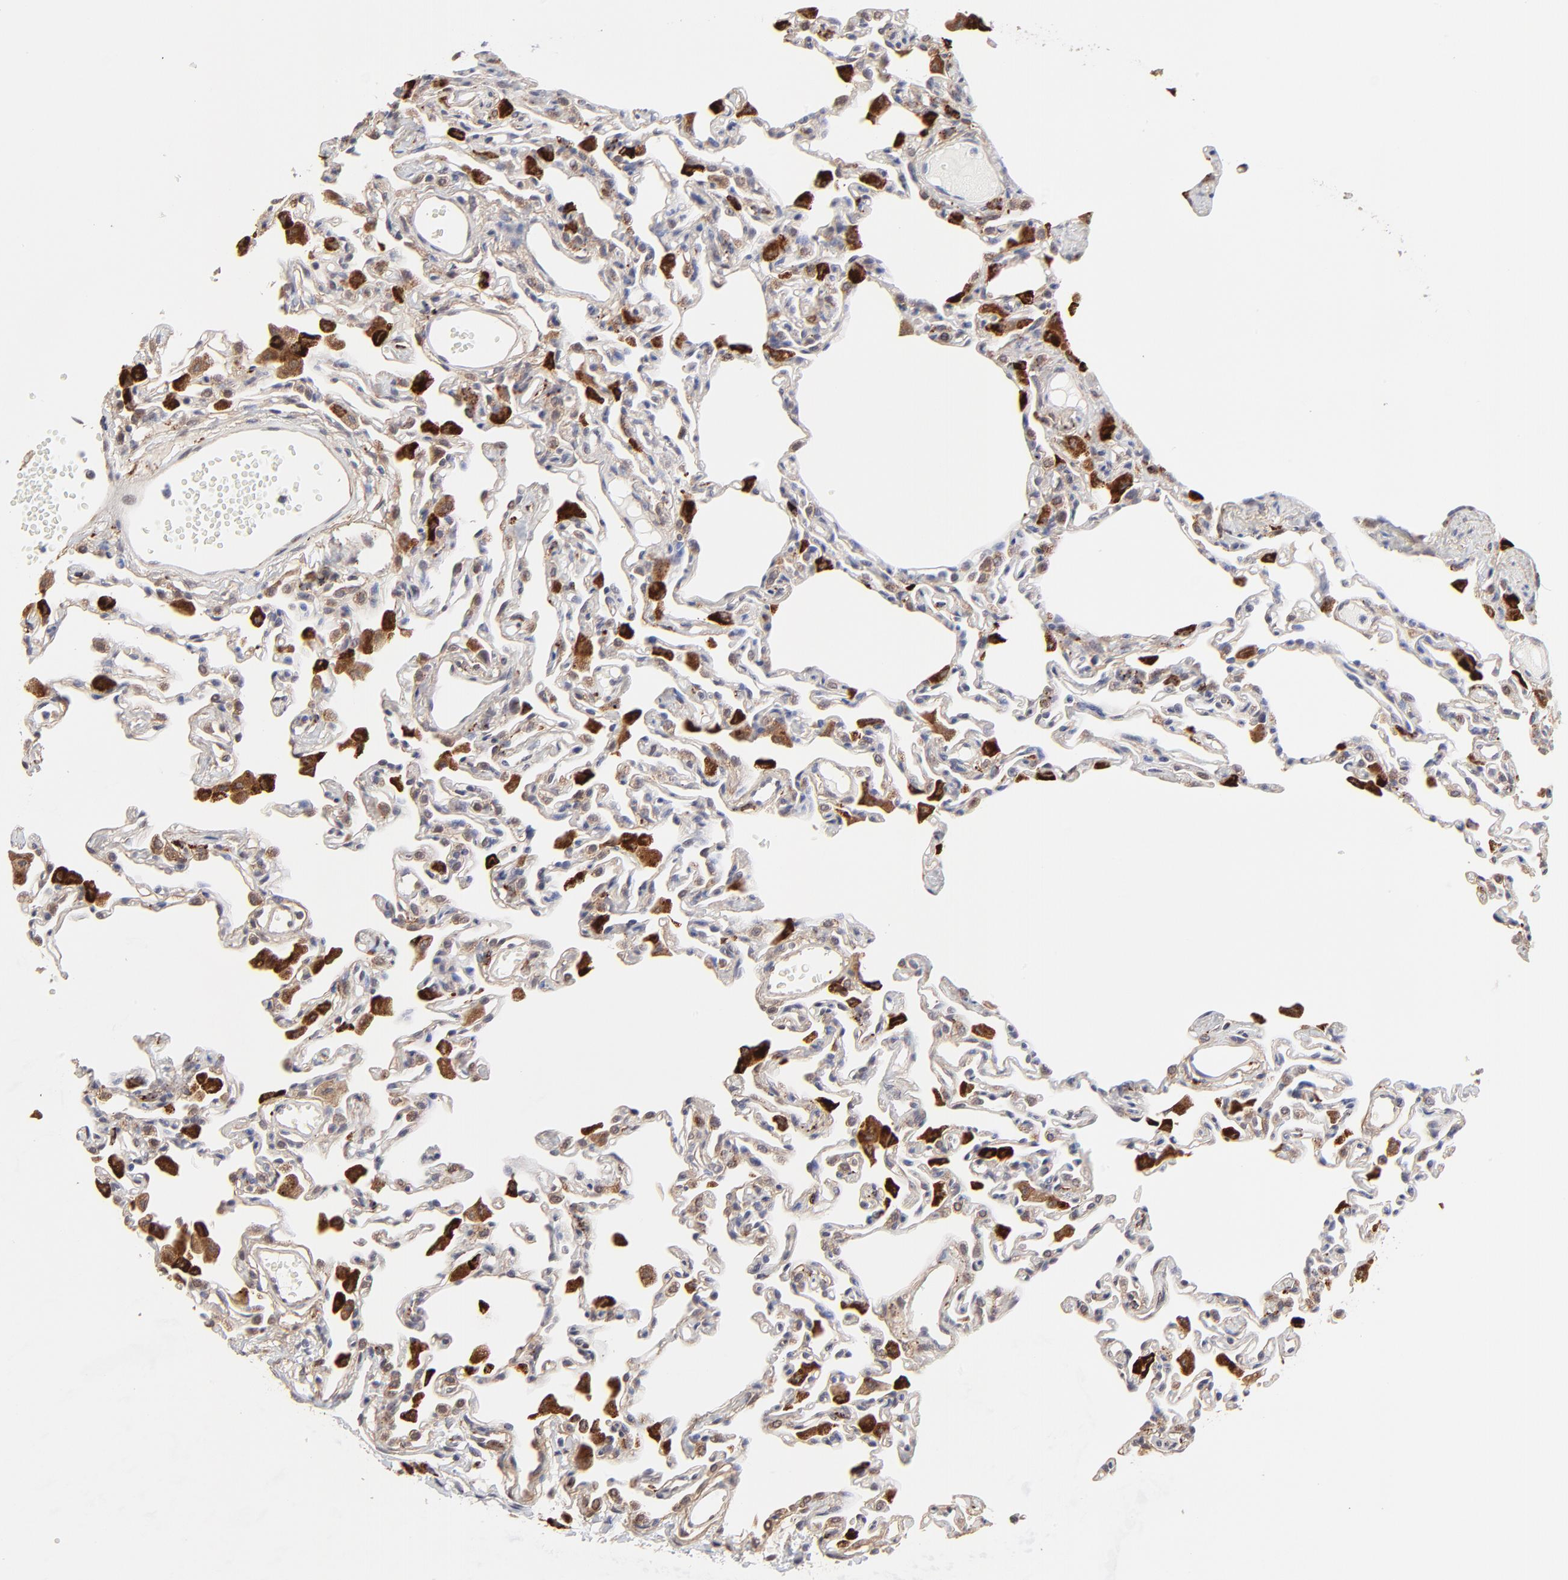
{"staining": {"intensity": "weak", "quantity": "25%-75%", "location": "cytoplasmic/membranous"}, "tissue": "lung", "cell_type": "Alveolar cells", "image_type": "normal", "snomed": [{"axis": "morphology", "description": "Normal tissue, NOS"}, {"axis": "topography", "description": "Lung"}], "caption": "Protein analysis of benign lung demonstrates weak cytoplasmic/membranous positivity in approximately 25%-75% of alveolar cells.", "gene": "PDE4B", "patient": {"sex": "female", "age": 49}}